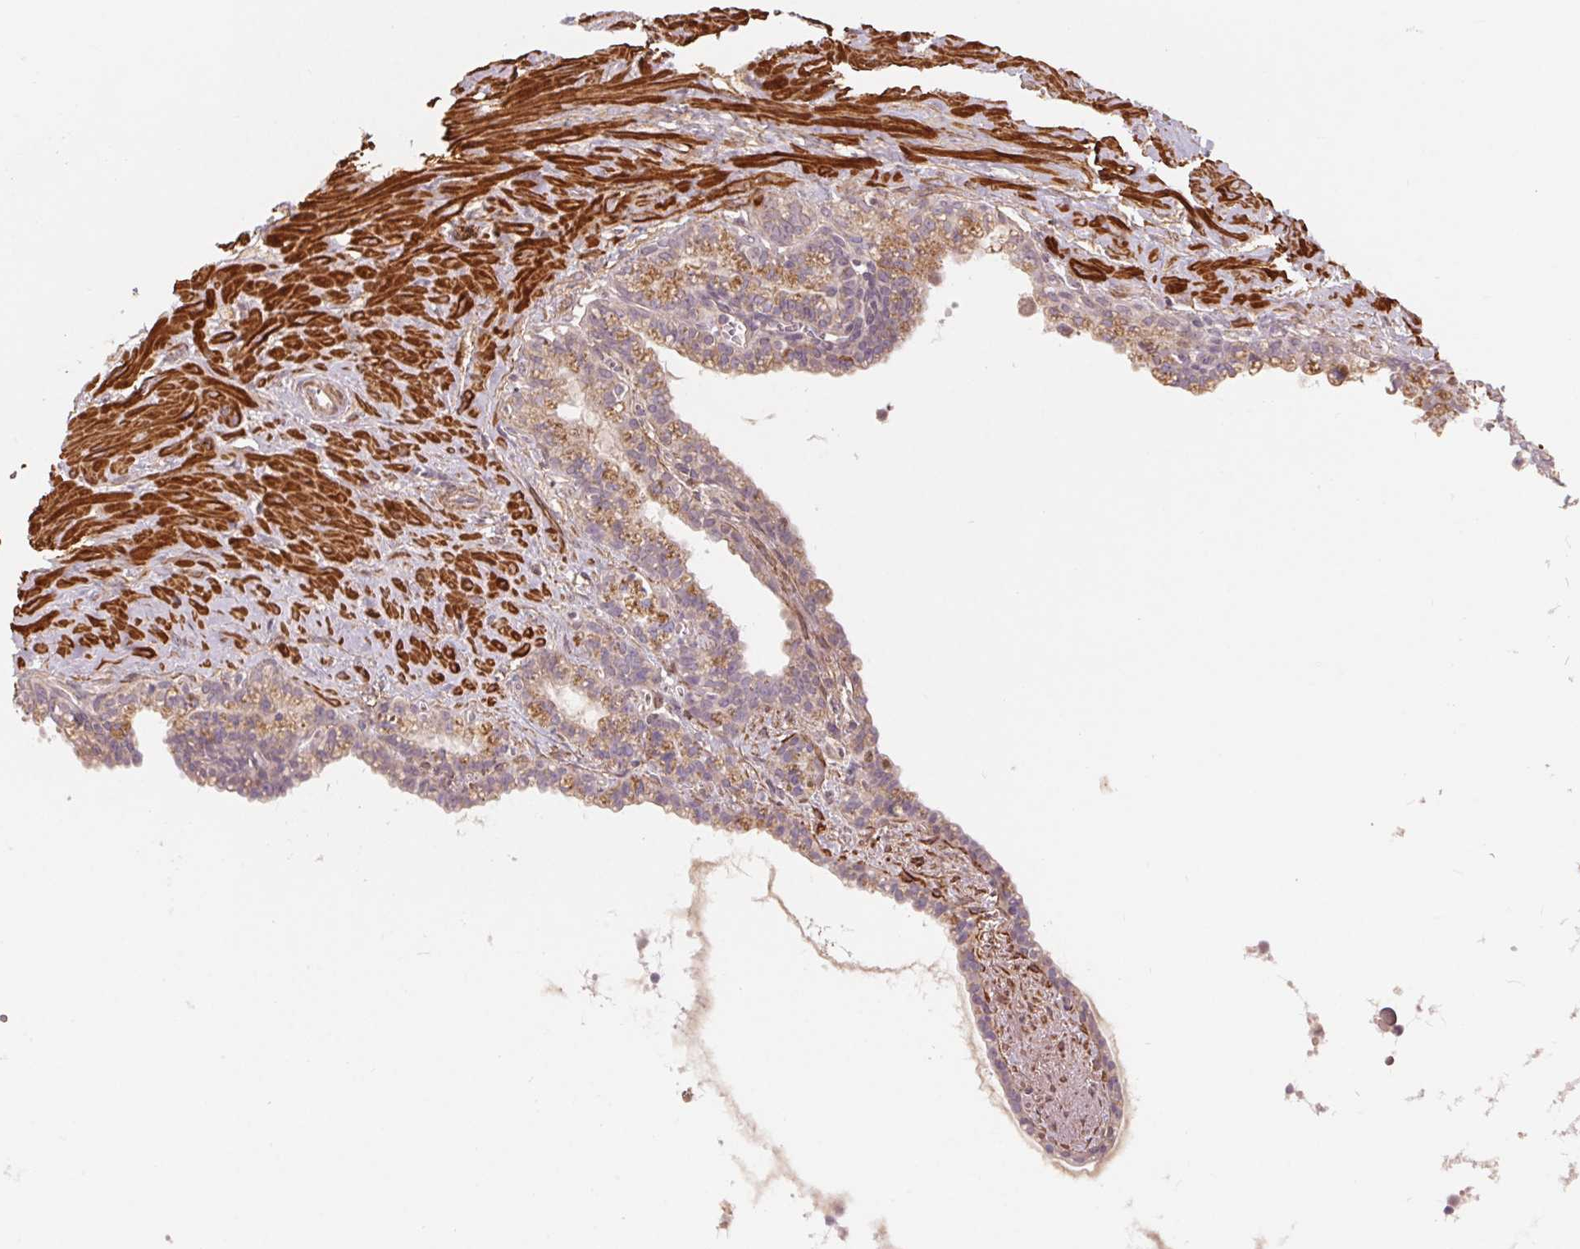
{"staining": {"intensity": "weak", "quantity": "25%-75%", "location": "cytoplasmic/membranous"}, "tissue": "seminal vesicle", "cell_type": "Glandular cells", "image_type": "normal", "snomed": [{"axis": "morphology", "description": "Normal tissue, NOS"}, {"axis": "topography", "description": "Seminal veicle"}], "caption": "A high-resolution image shows immunohistochemistry staining of unremarkable seminal vesicle, which demonstrates weak cytoplasmic/membranous expression in approximately 25%-75% of glandular cells. (brown staining indicates protein expression, while blue staining denotes nuclei).", "gene": "CCDC112", "patient": {"sex": "male", "age": 76}}